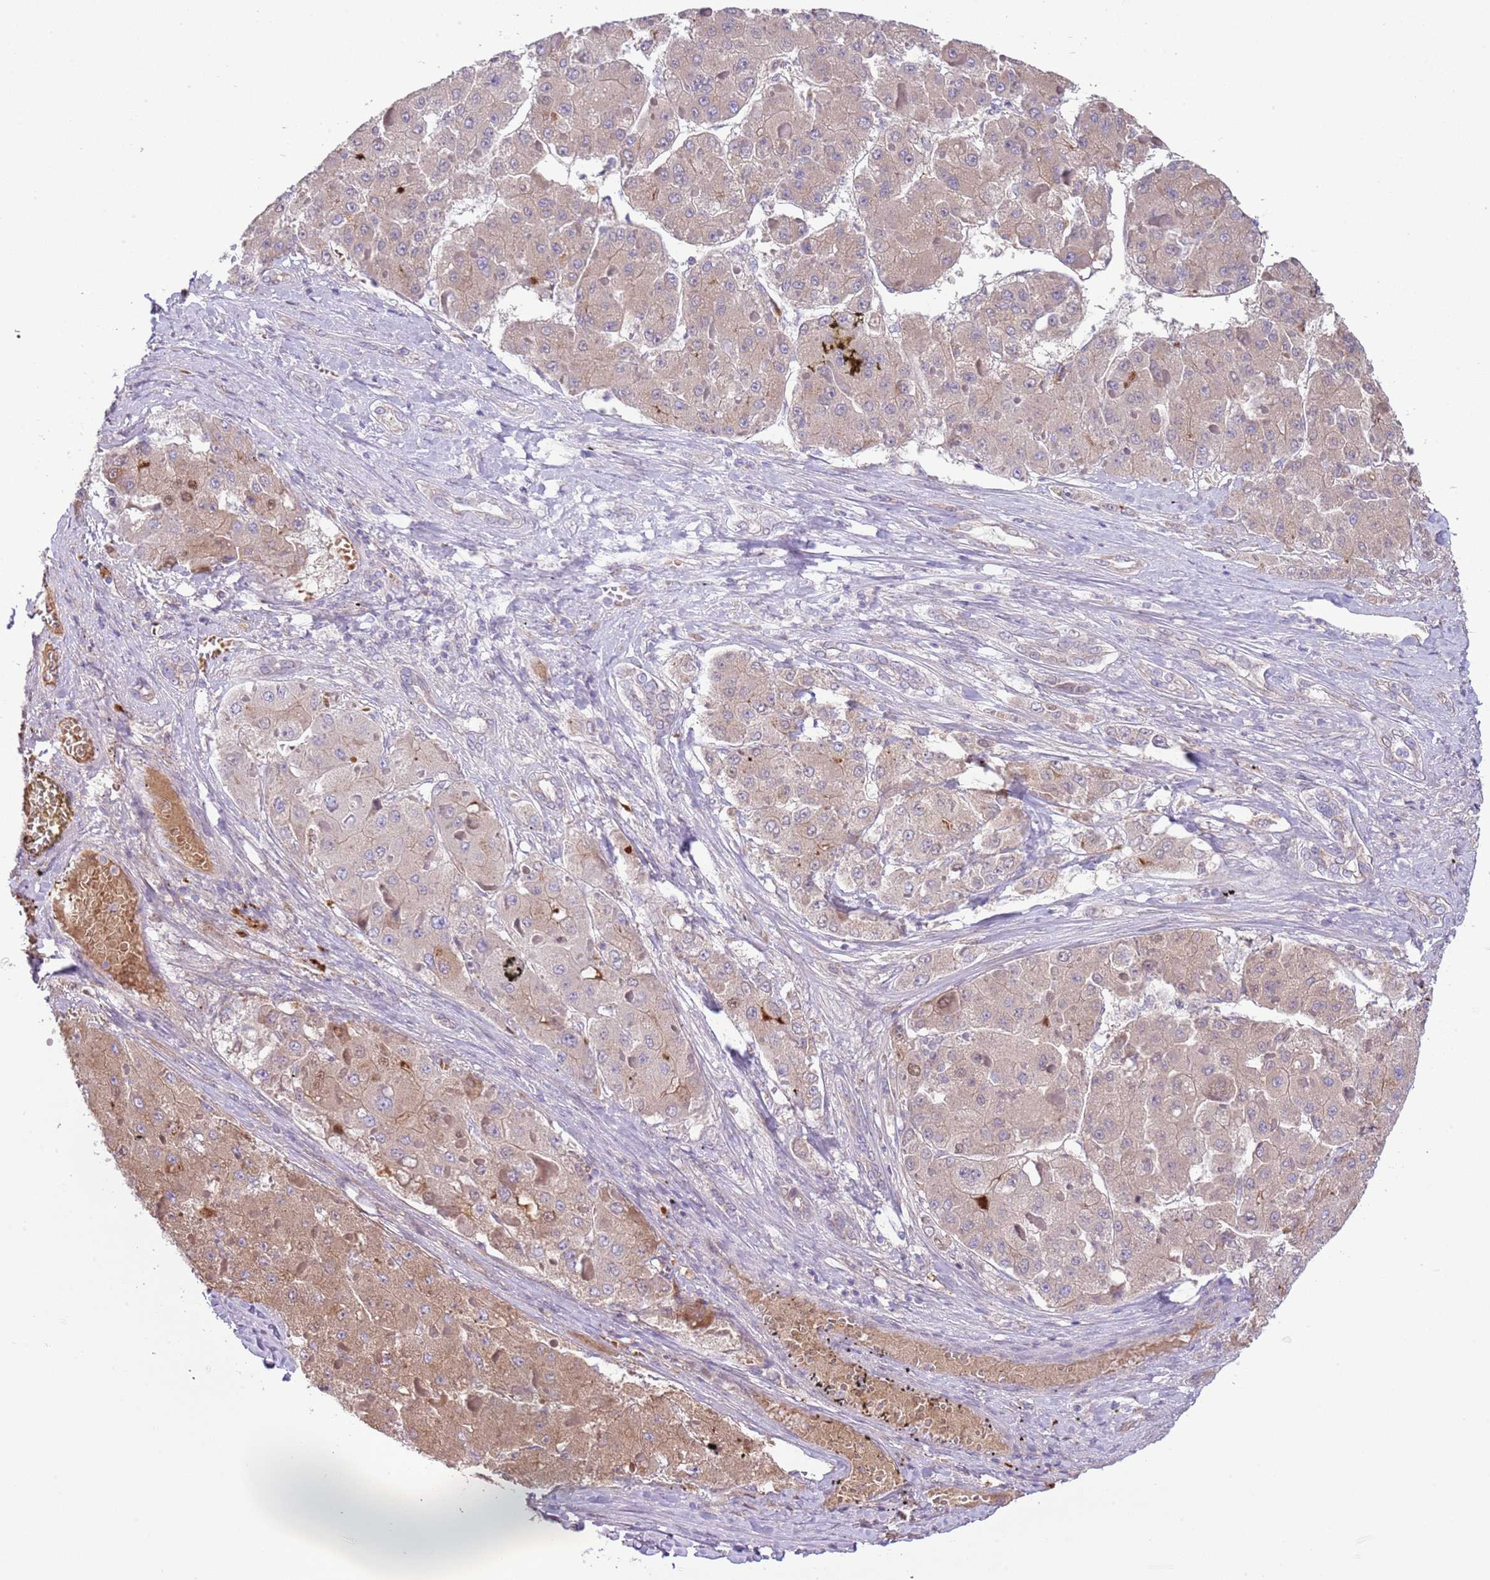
{"staining": {"intensity": "moderate", "quantity": "25%-75%", "location": "cytoplasmic/membranous"}, "tissue": "liver cancer", "cell_type": "Tumor cells", "image_type": "cancer", "snomed": [{"axis": "morphology", "description": "Carcinoma, Hepatocellular, NOS"}, {"axis": "topography", "description": "Liver"}], "caption": "Liver cancer stained with a protein marker reveals moderate staining in tumor cells.", "gene": "ABHD17C", "patient": {"sex": "female", "age": 73}}